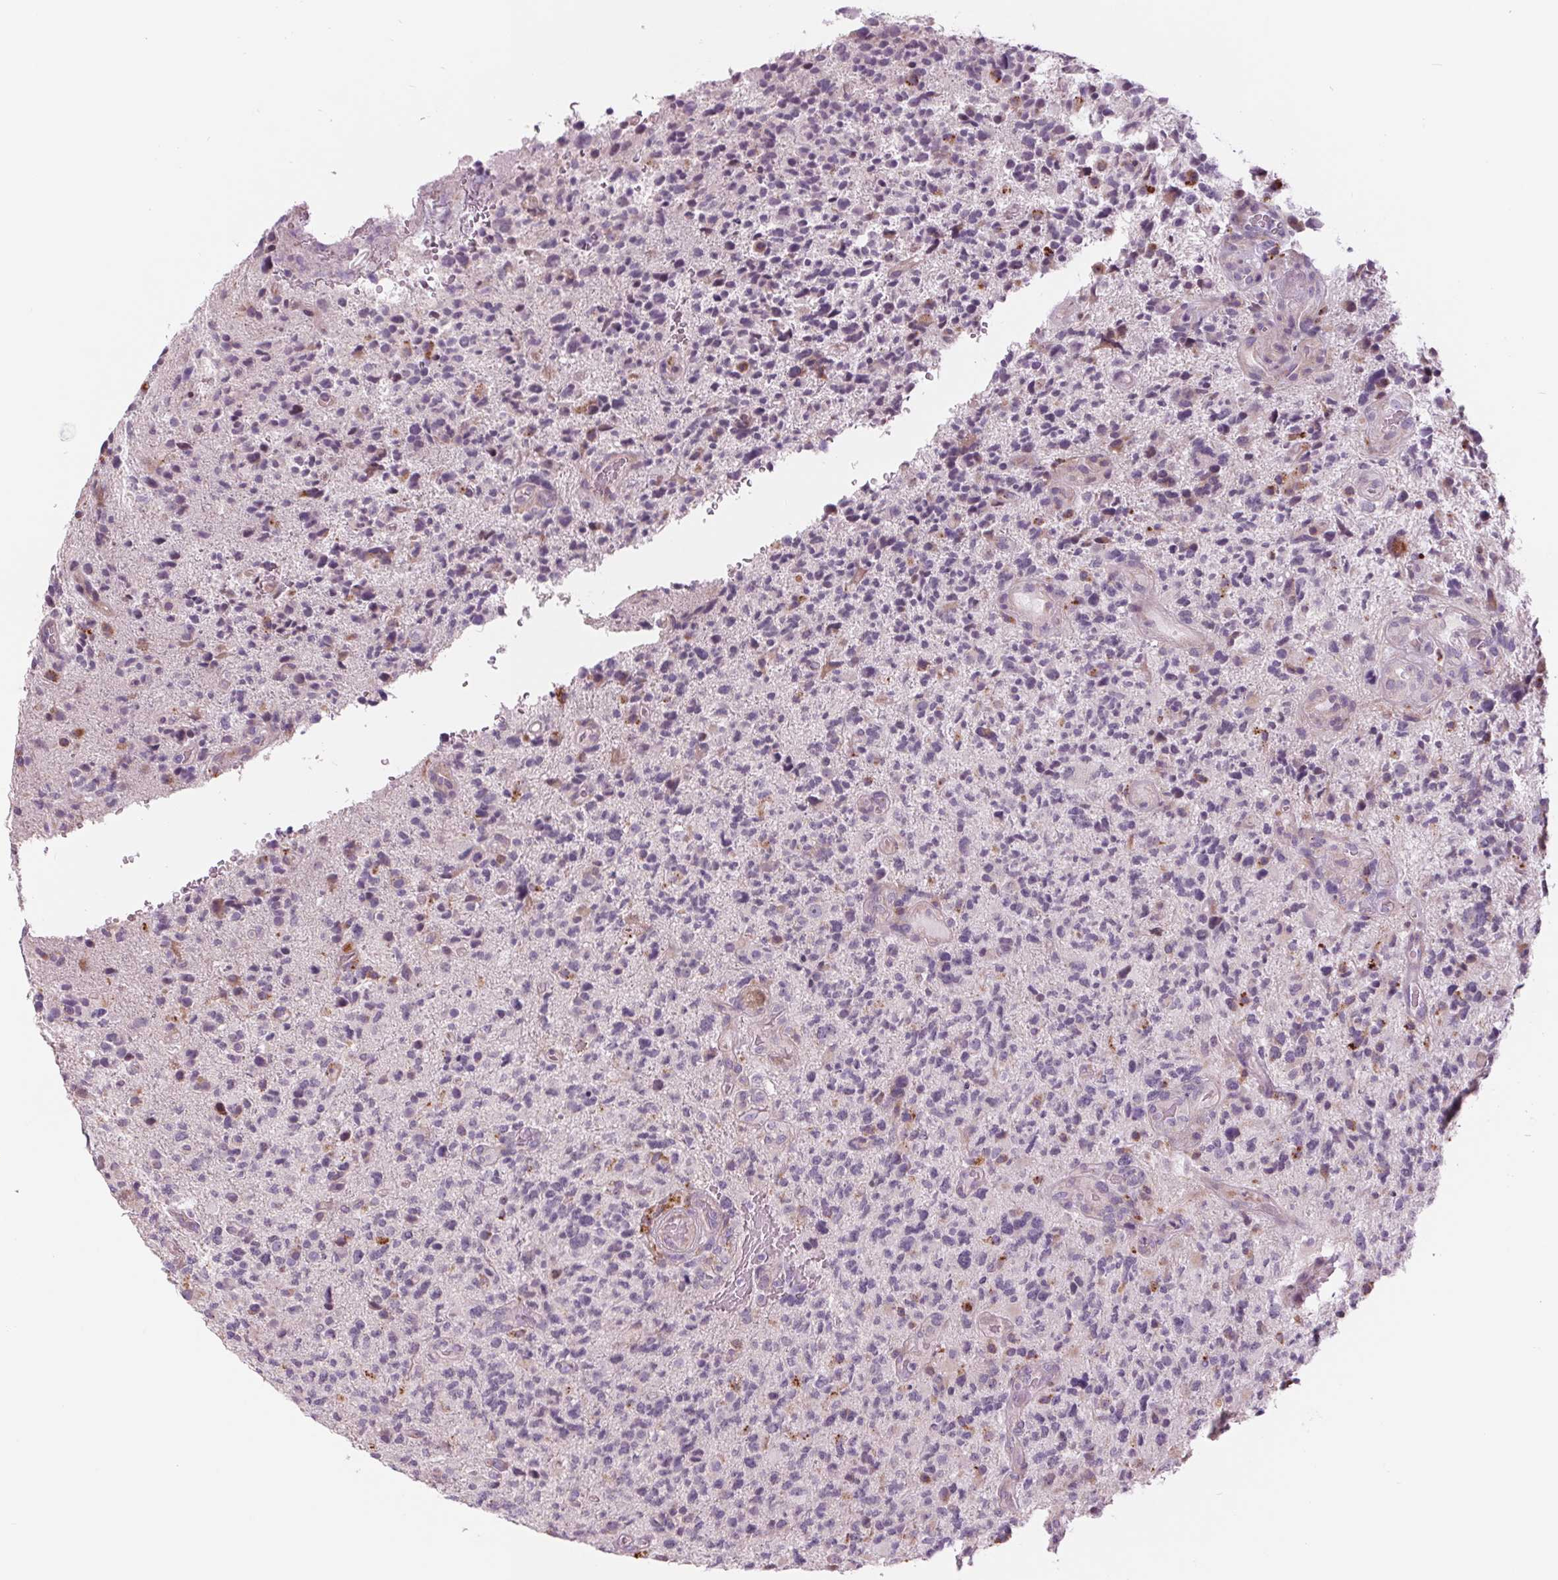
{"staining": {"intensity": "negative", "quantity": "none", "location": "none"}, "tissue": "glioma", "cell_type": "Tumor cells", "image_type": "cancer", "snomed": [{"axis": "morphology", "description": "Glioma, malignant, High grade"}, {"axis": "topography", "description": "Brain"}], "caption": "There is no significant positivity in tumor cells of glioma. (DAB immunohistochemistry with hematoxylin counter stain).", "gene": "SAMD5", "patient": {"sex": "female", "age": 71}}